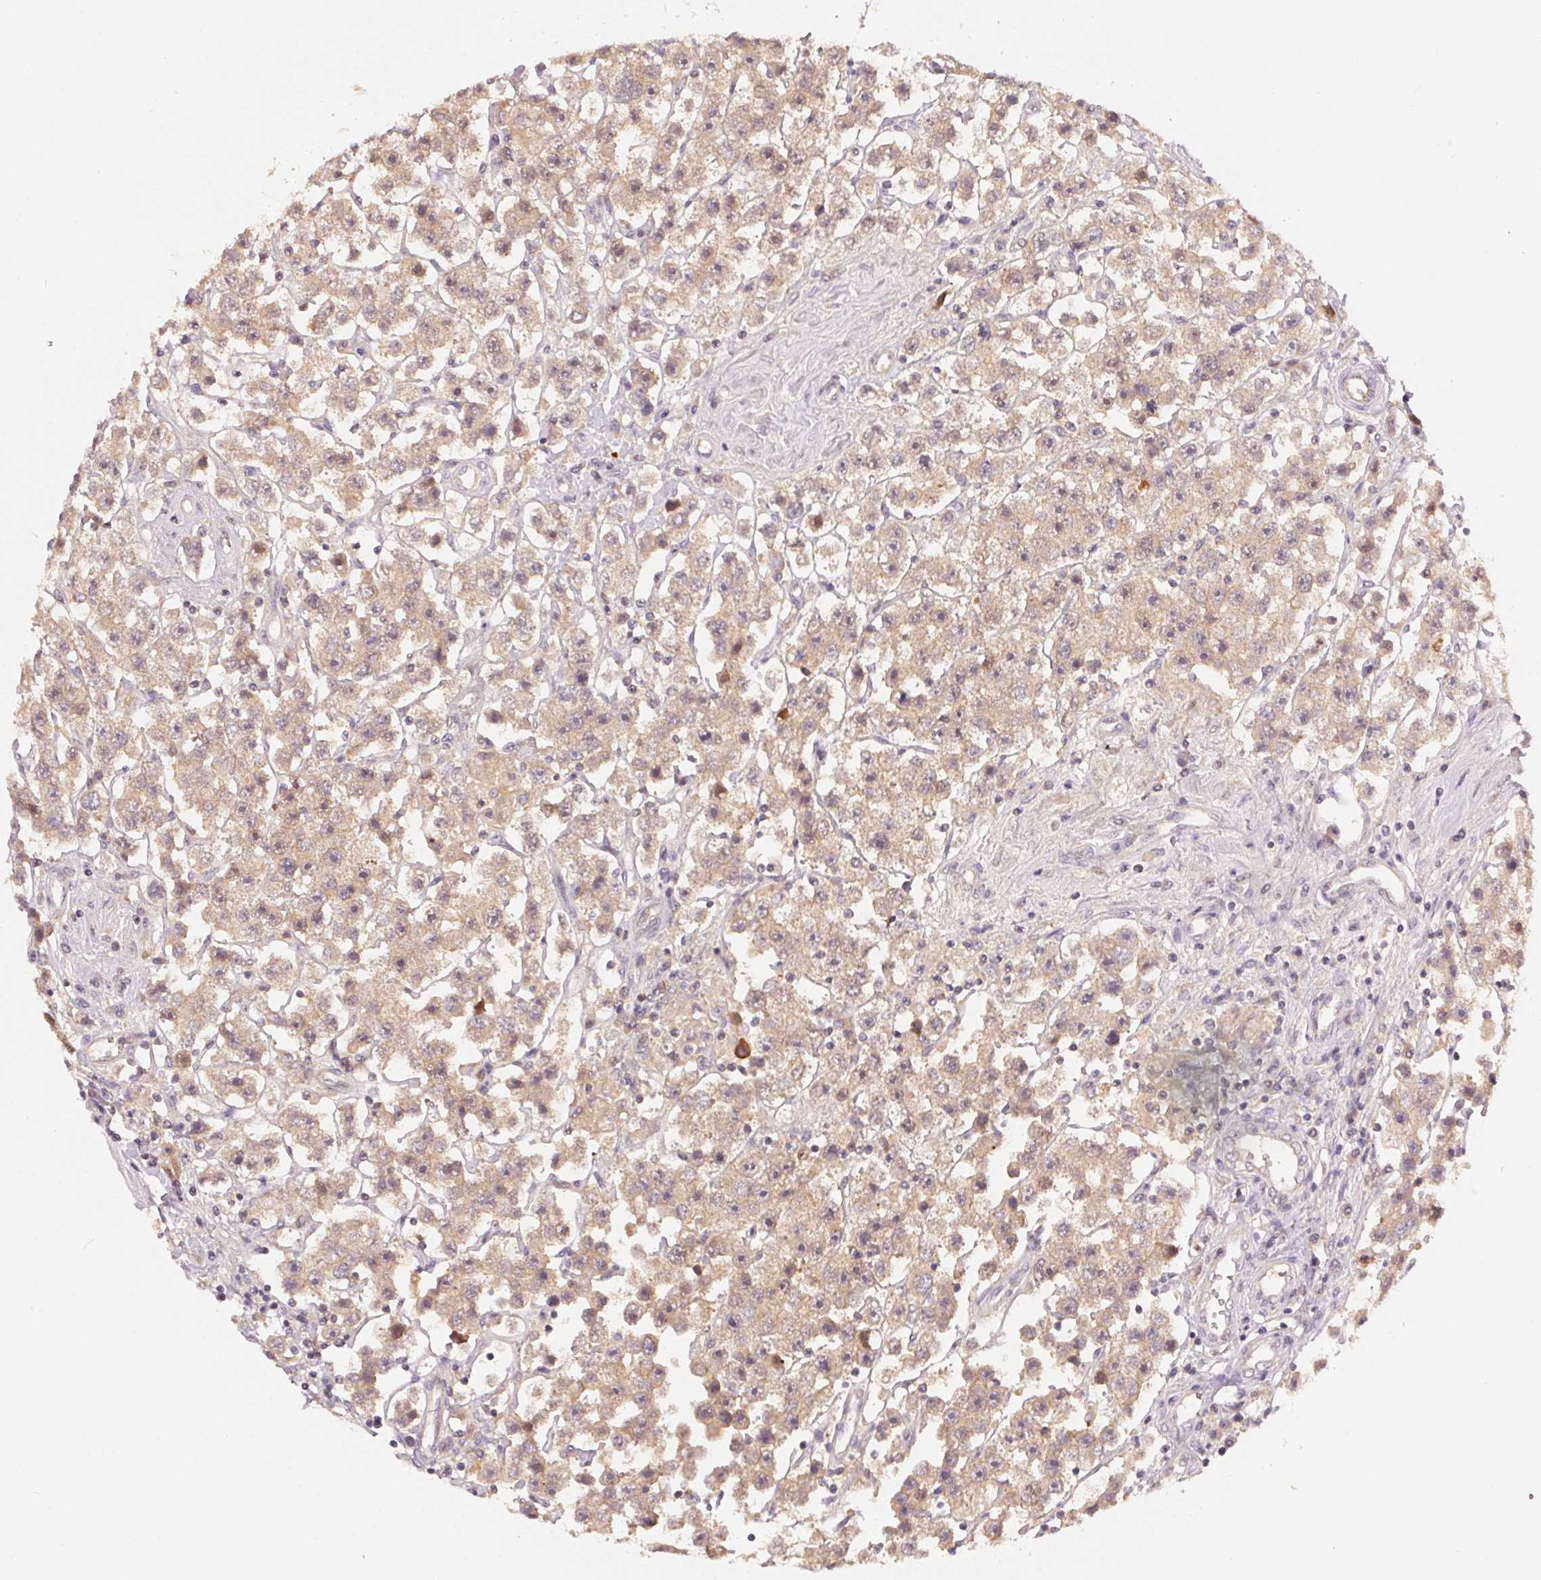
{"staining": {"intensity": "weak", "quantity": ">75%", "location": "cytoplasmic/membranous"}, "tissue": "testis cancer", "cell_type": "Tumor cells", "image_type": "cancer", "snomed": [{"axis": "morphology", "description": "Seminoma, NOS"}, {"axis": "topography", "description": "Testis"}], "caption": "Immunohistochemistry histopathology image of human testis cancer (seminoma) stained for a protein (brown), which exhibits low levels of weak cytoplasmic/membranous expression in approximately >75% of tumor cells.", "gene": "BLMH", "patient": {"sex": "male", "age": 45}}